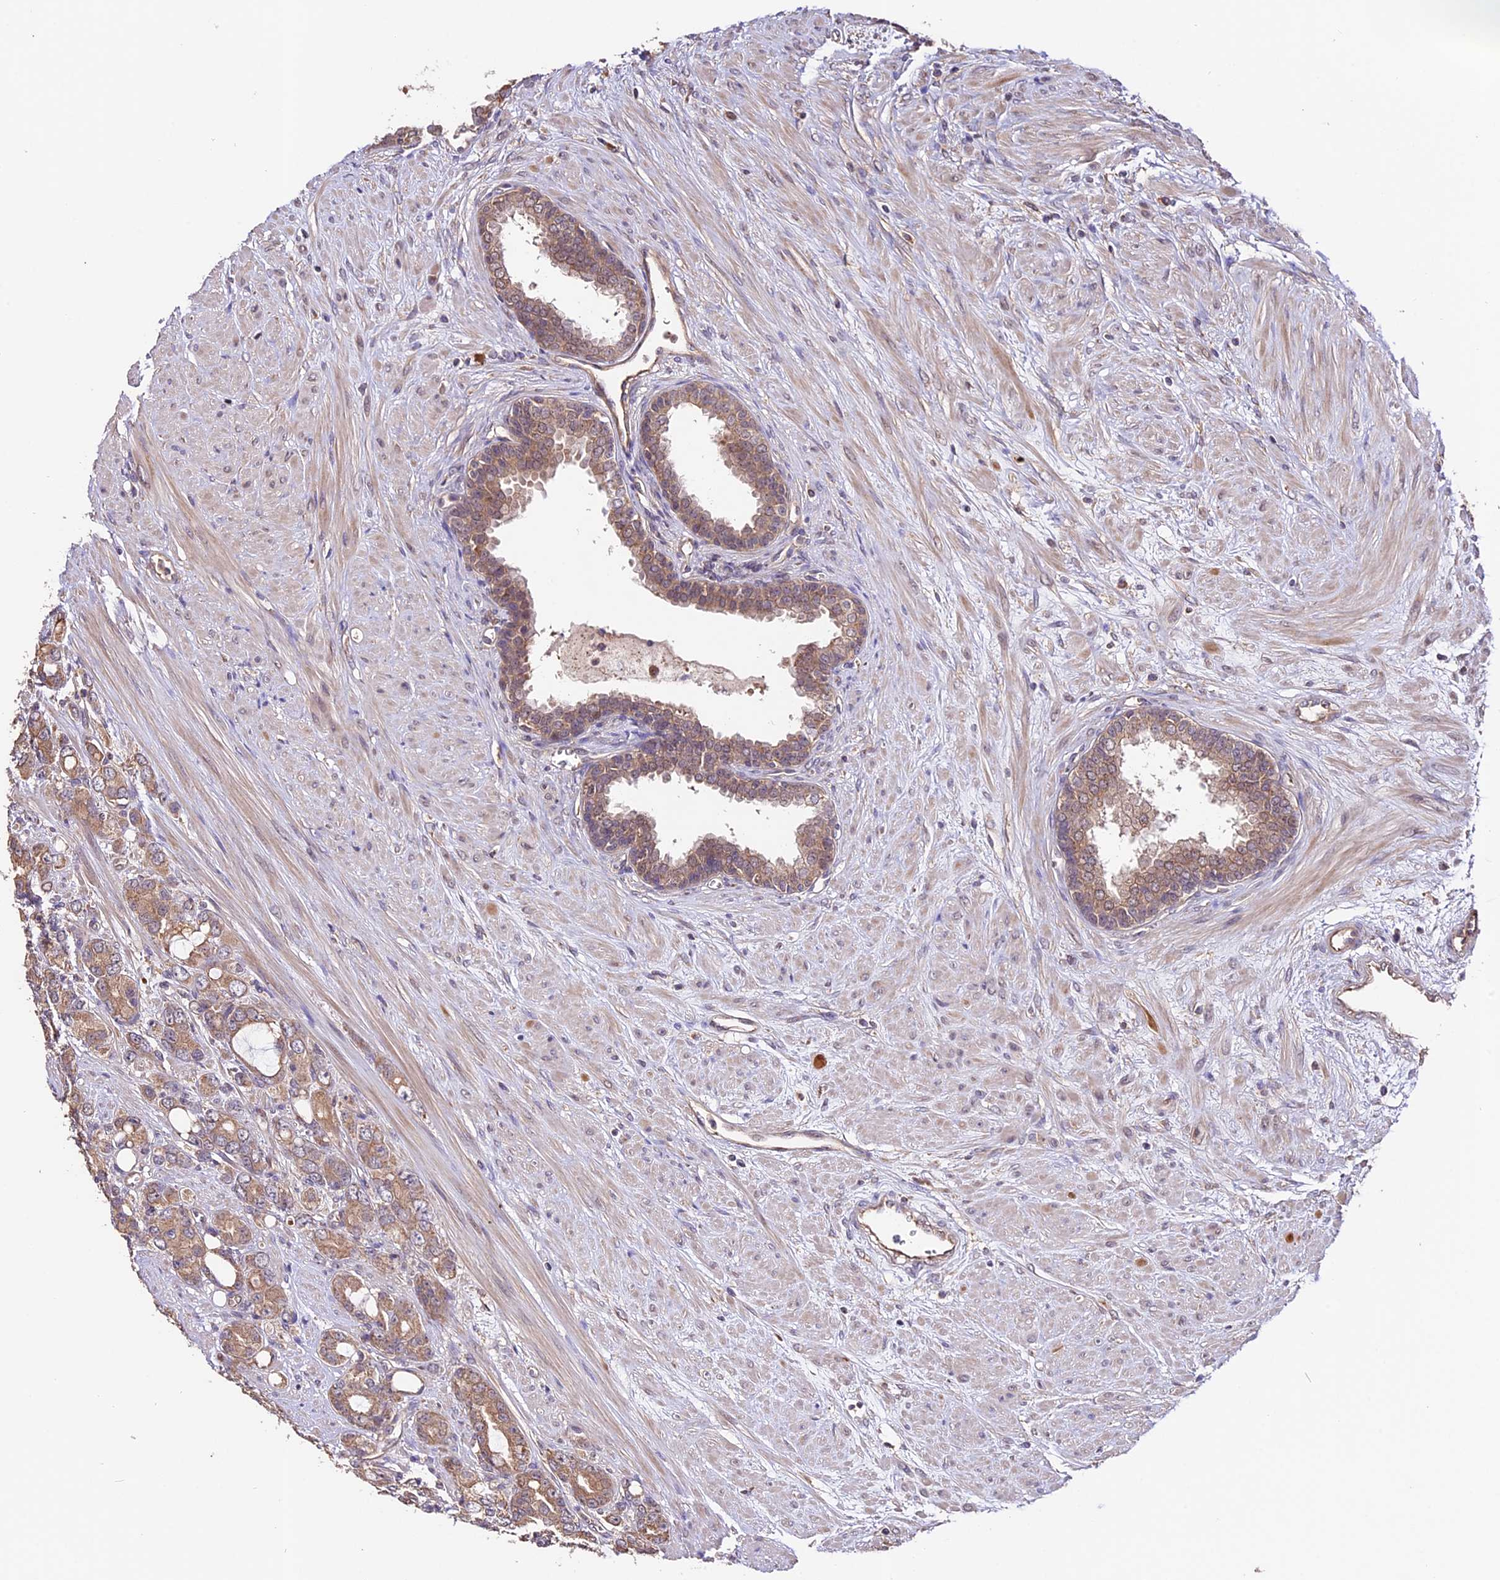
{"staining": {"intensity": "moderate", "quantity": ">75%", "location": "cytoplasmic/membranous"}, "tissue": "prostate cancer", "cell_type": "Tumor cells", "image_type": "cancer", "snomed": [{"axis": "morphology", "description": "Adenocarcinoma, High grade"}, {"axis": "topography", "description": "Prostate"}], "caption": "The photomicrograph exhibits a brown stain indicating the presence of a protein in the cytoplasmic/membranous of tumor cells in prostate adenocarcinoma (high-grade).", "gene": "CES3", "patient": {"sex": "male", "age": 62}}